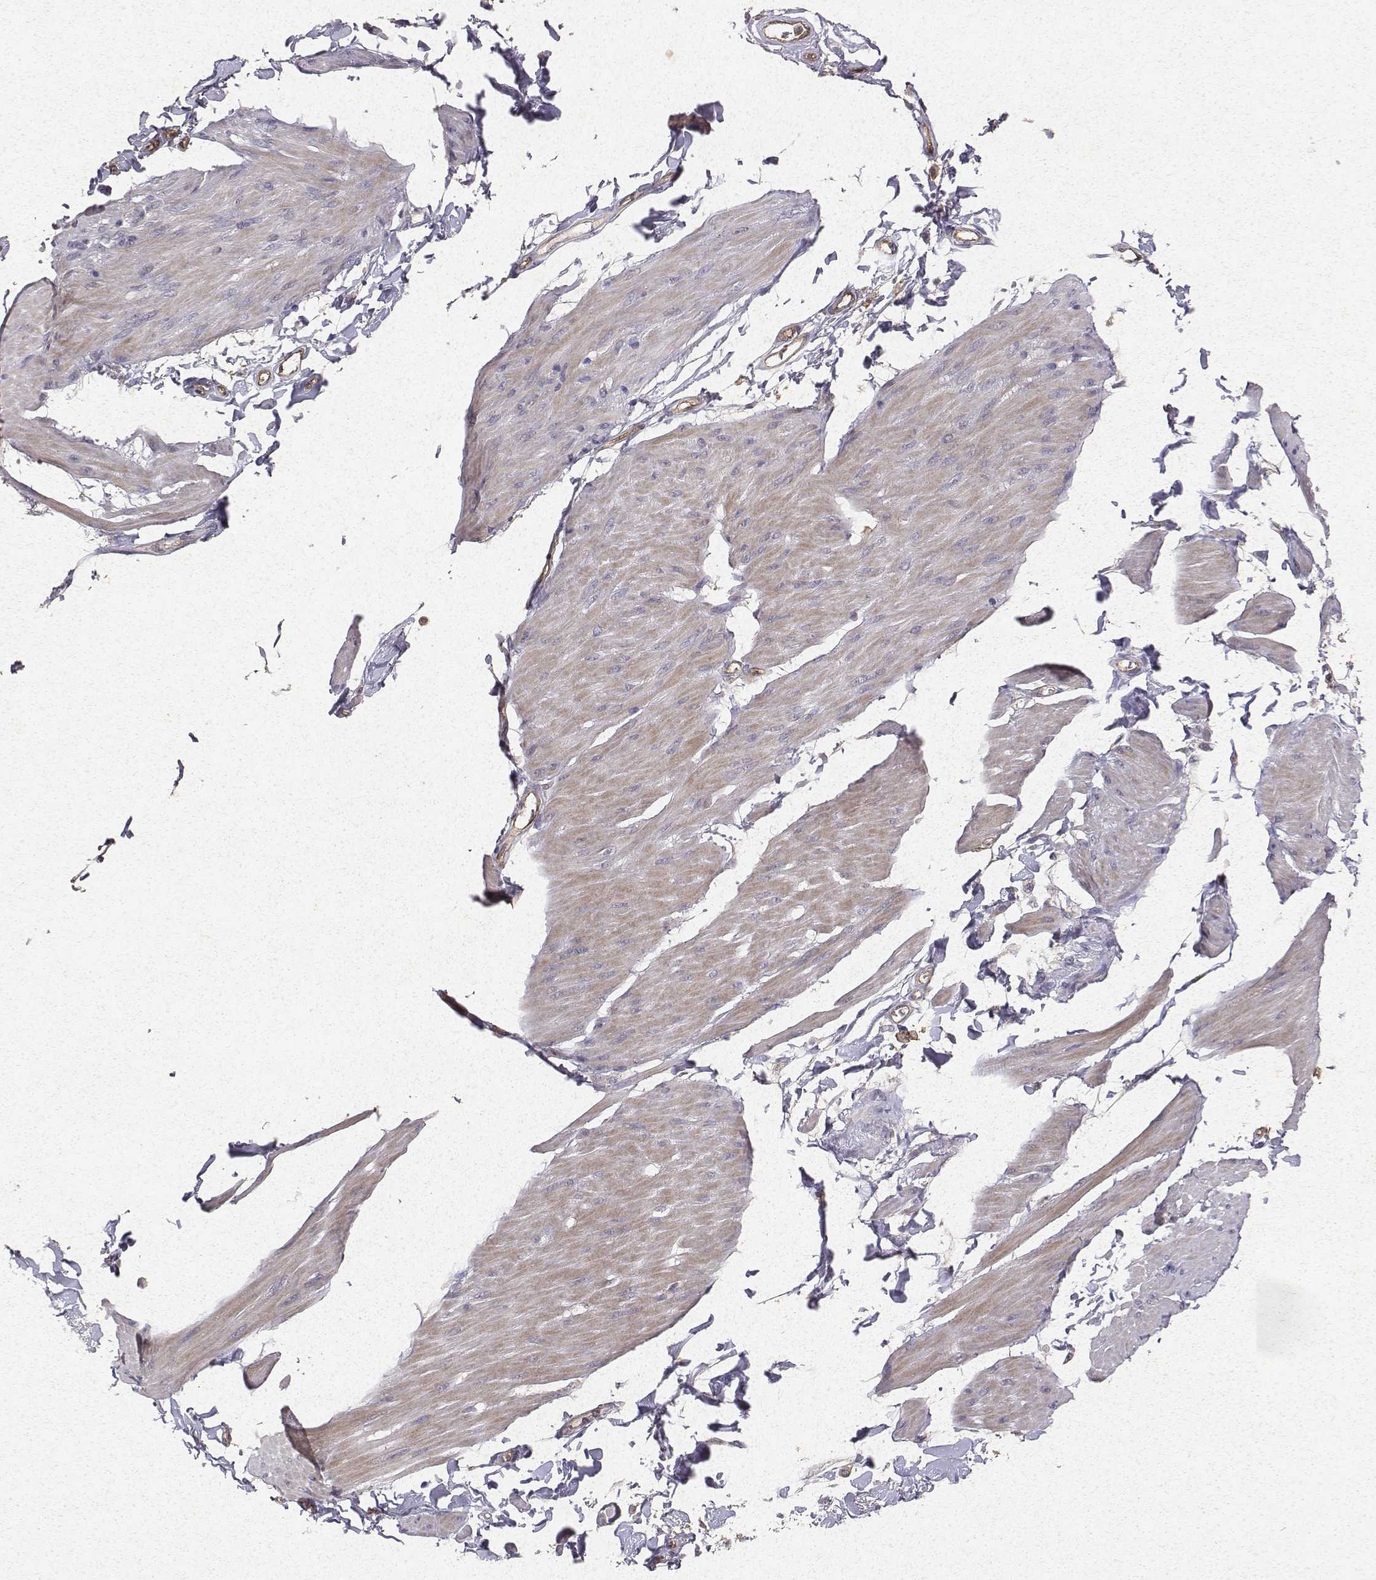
{"staining": {"intensity": "weak", "quantity": "<25%", "location": "cytoplasmic/membranous"}, "tissue": "smooth muscle", "cell_type": "Smooth muscle cells", "image_type": "normal", "snomed": [{"axis": "morphology", "description": "Normal tissue, NOS"}, {"axis": "topography", "description": "Adipose tissue"}, {"axis": "topography", "description": "Smooth muscle"}, {"axis": "topography", "description": "Peripheral nerve tissue"}], "caption": "Micrograph shows no protein expression in smooth muscle cells of normal smooth muscle. (DAB (3,3'-diaminobenzidine) immunohistochemistry with hematoxylin counter stain).", "gene": "PTPRG", "patient": {"sex": "male", "age": 83}}